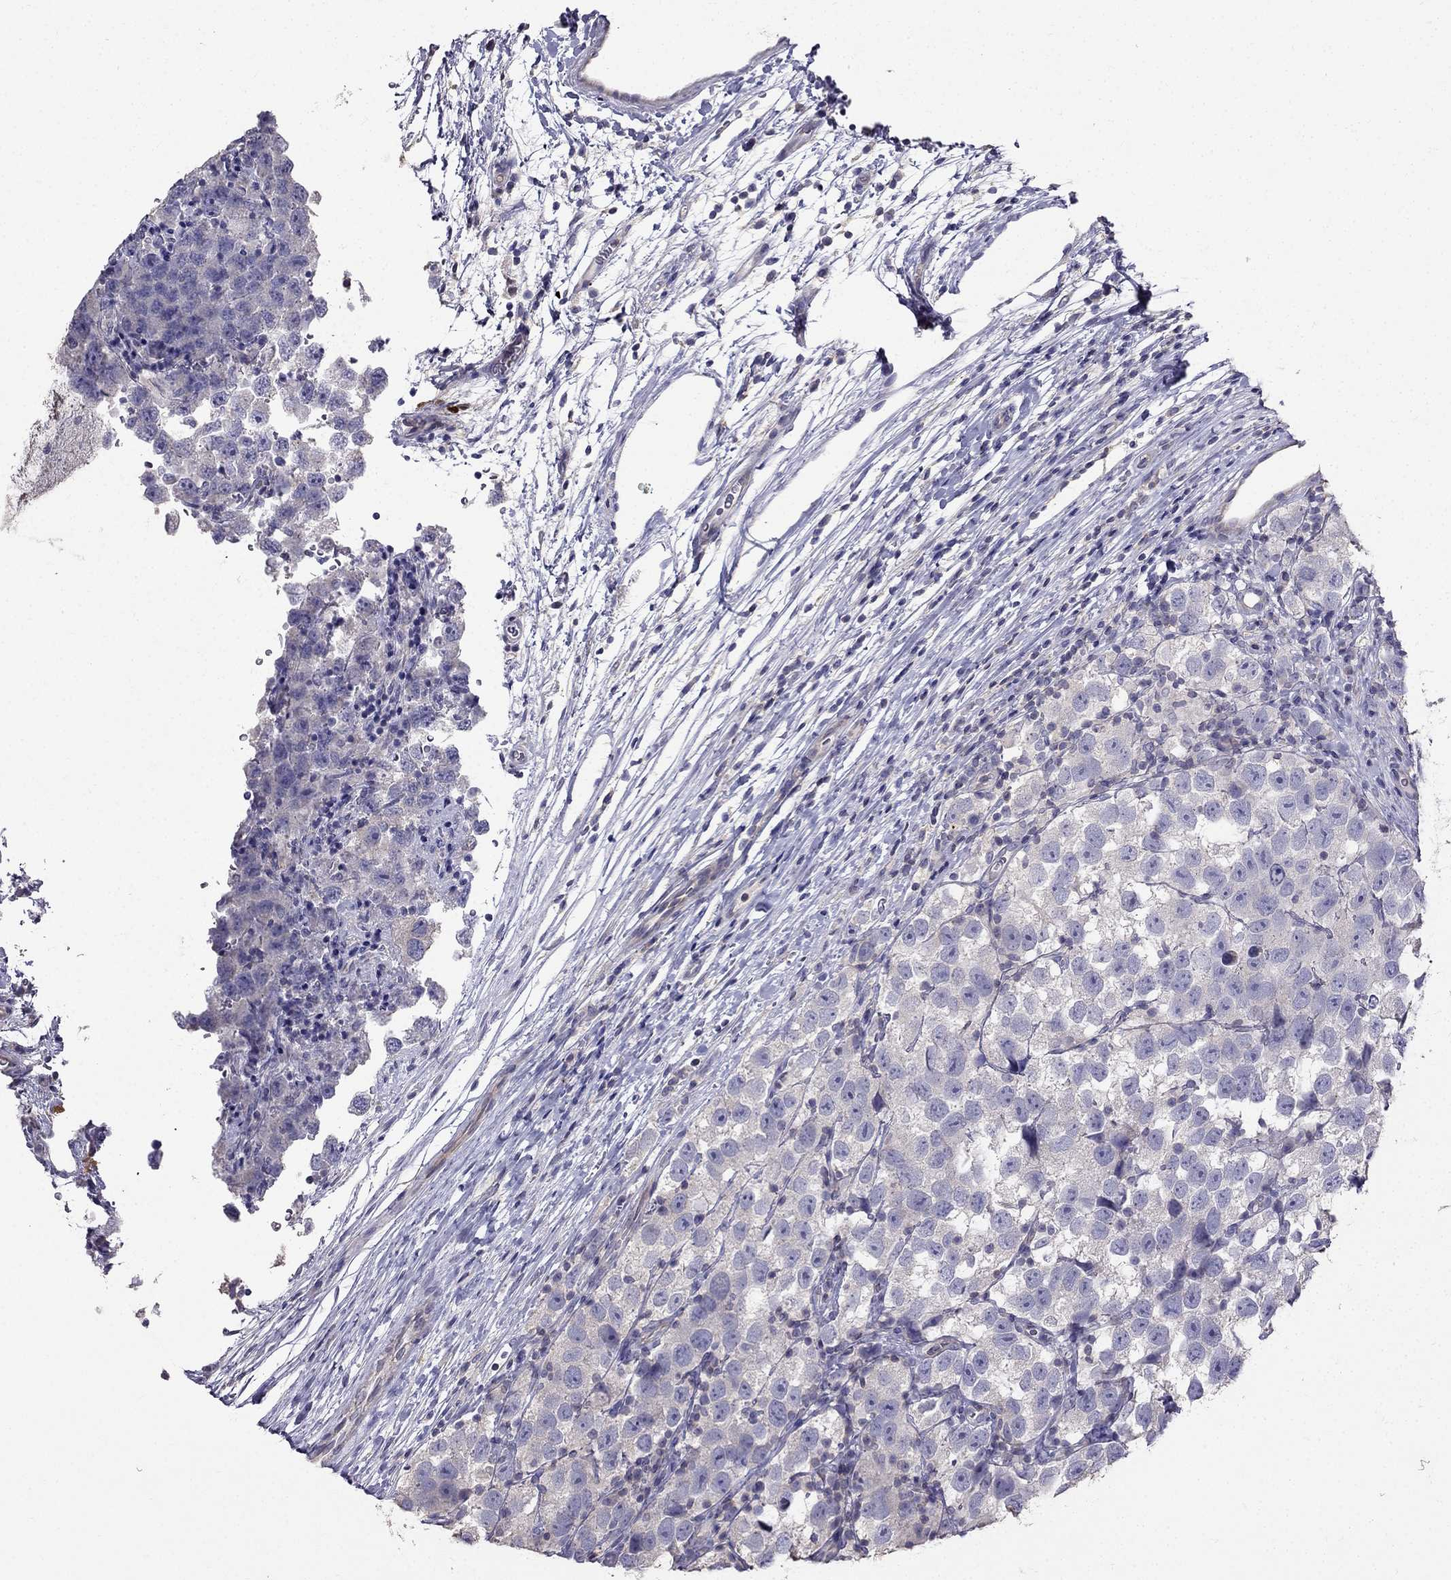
{"staining": {"intensity": "negative", "quantity": "none", "location": "none"}, "tissue": "testis cancer", "cell_type": "Tumor cells", "image_type": "cancer", "snomed": [{"axis": "morphology", "description": "Seminoma, NOS"}, {"axis": "topography", "description": "Testis"}], "caption": "Tumor cells show no significant protein staining in testis seminoma.", "gene": "AS3MT", "patient": {"sex": "male", "age": 26}}